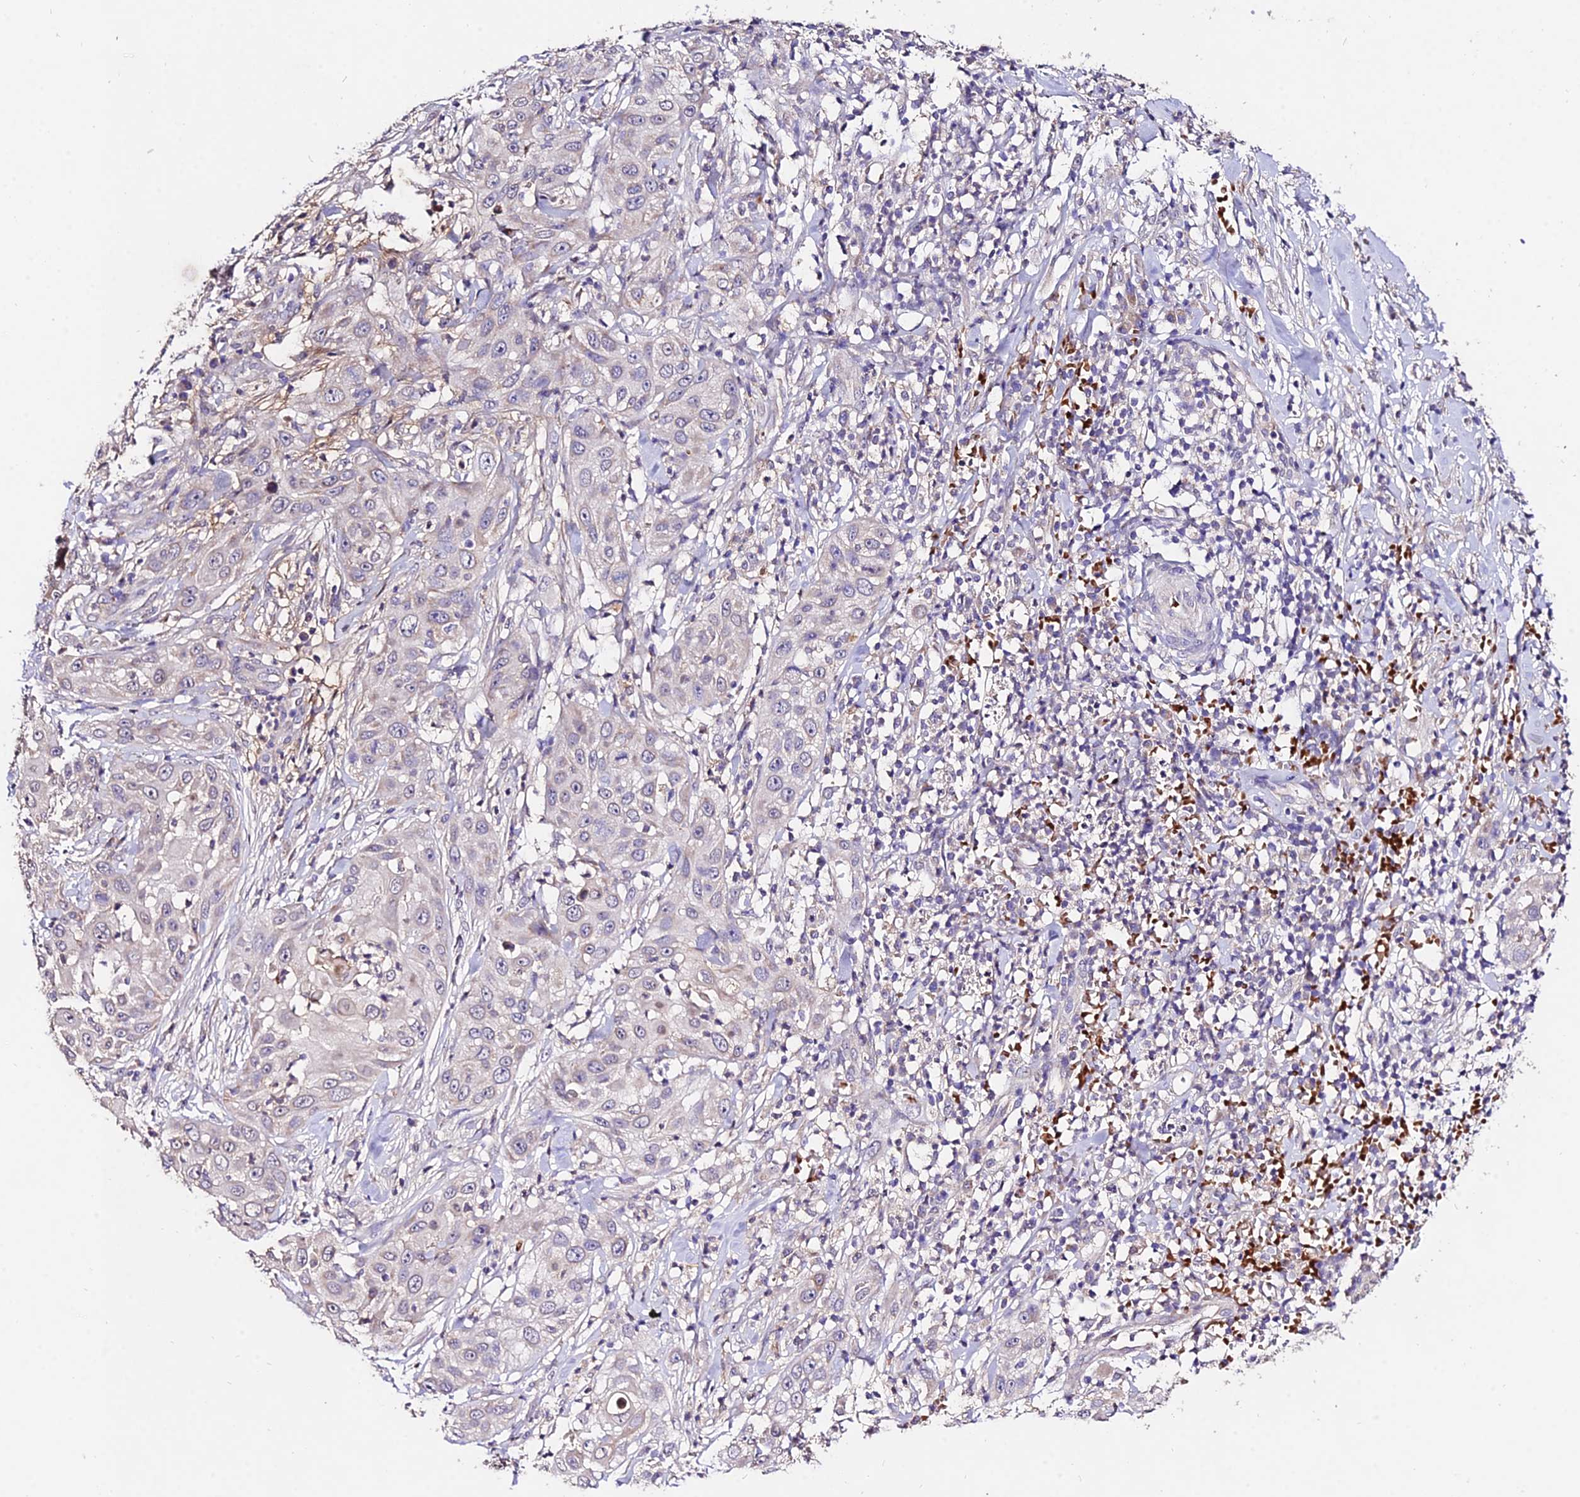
{"staining": {"intensity": "negative", "quantity": "none", "location": "none"}, "tissue": "skin cancer", "cell_type": "Tumor cells", "image_type": "cancer", "snomed": [{"axis": "morphology", "description": "Squamous cell carcinoma, NOS"}, {"axis": "topography", "description": "Skin"}], "caption": "IHC photomicrograph of human skin cancer (squamous cell carcinoma) stained for a protein (brown), which shows no staining in tumor cells. (DAB (3,3'-diaminobenzidine) immunohistochemistry (IHC), high magnification).", "gene": "WDR5B", "patient": {"sex": "female", "age": 44}}